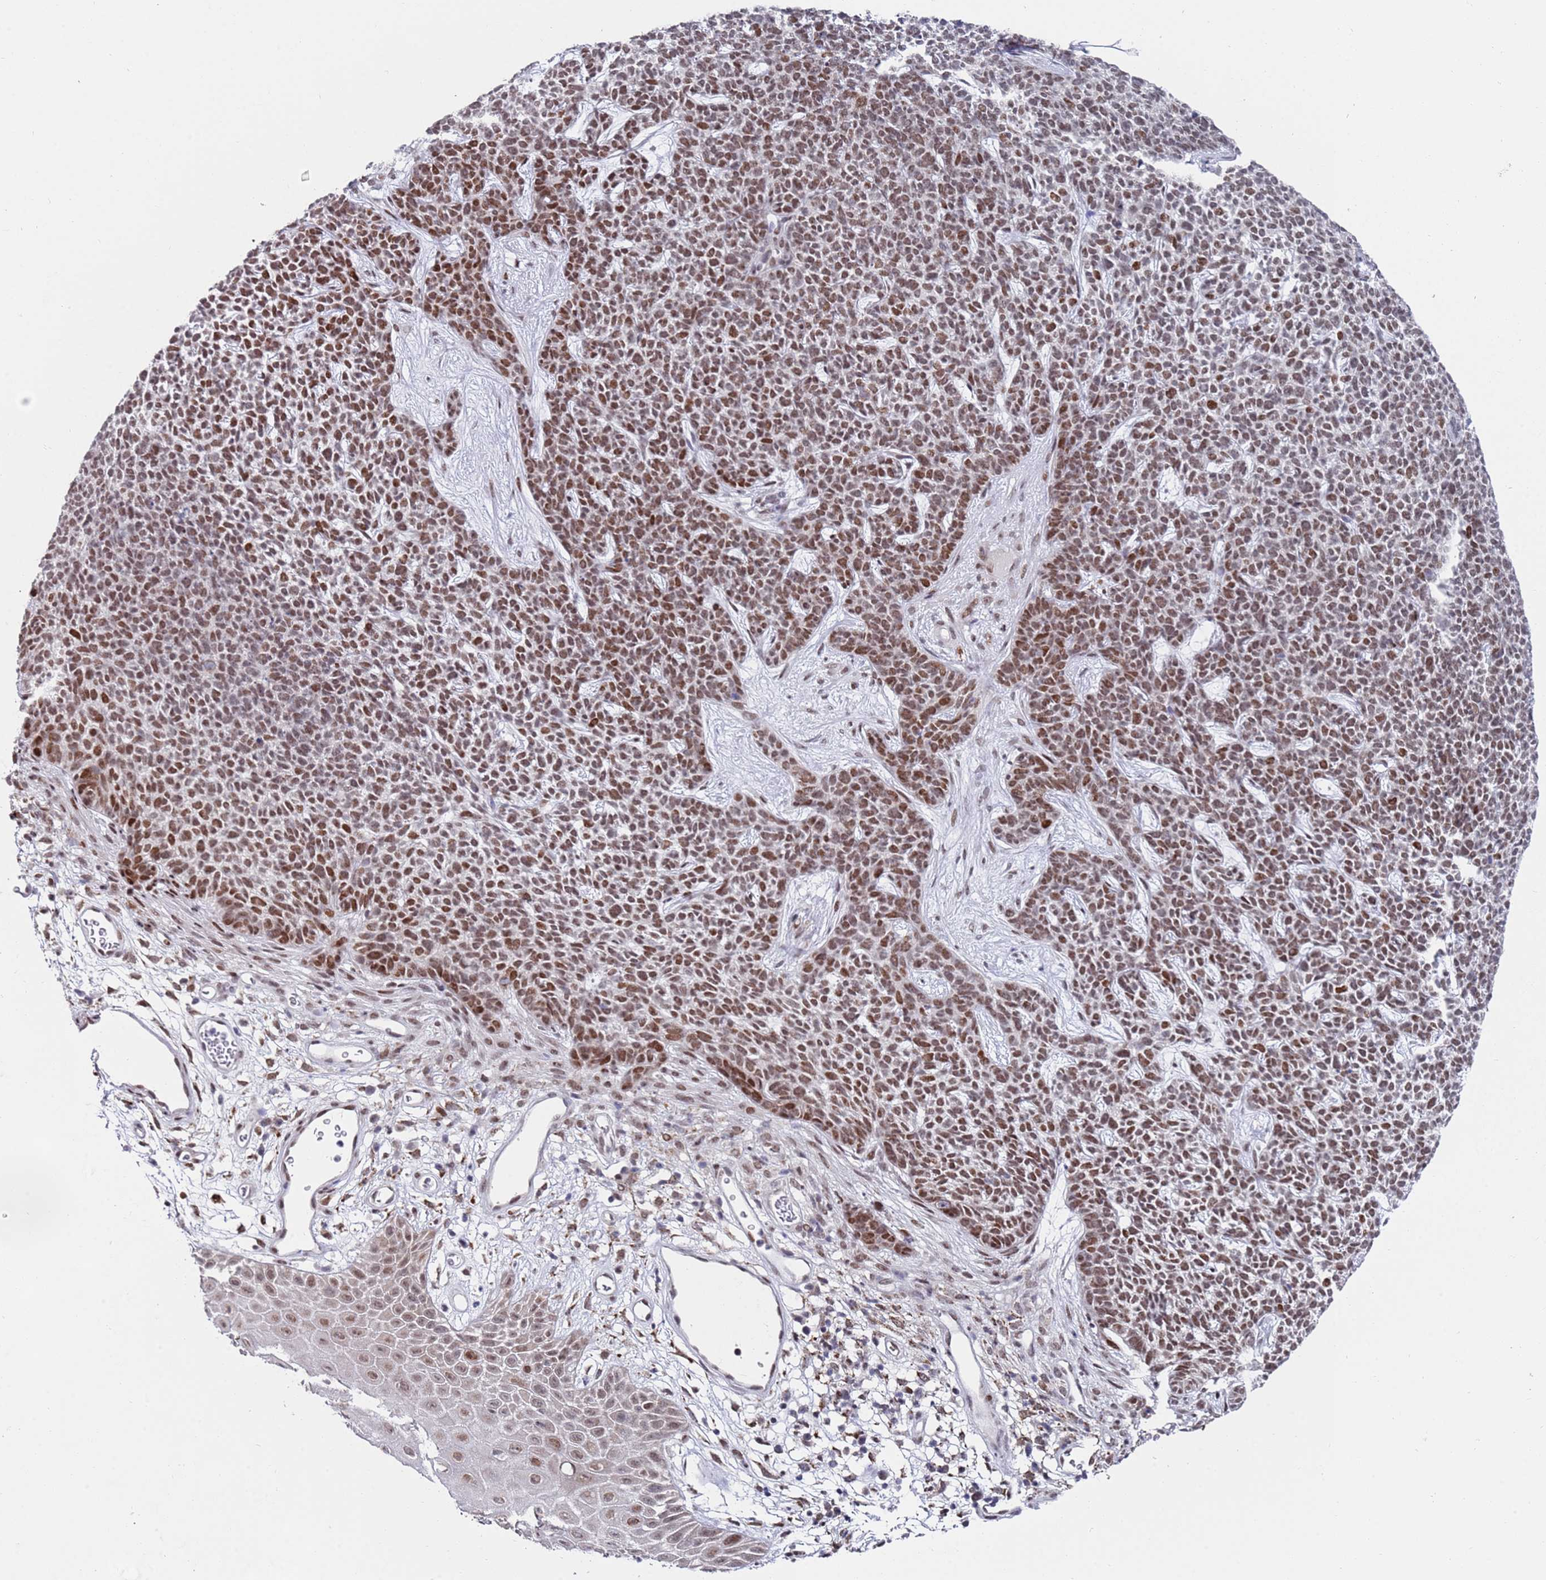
{"staining": {"intensity": "moderate", "quantity": ">75%", "location": "nuclear"}, "tissue": "skin cancer", "cell_type": "Tumor cells", "image_type": "cancer", "snomed": [{"axis": "morphology", "description": "Basal cell carcinoma"}, {"axis": "topography", "description": "Skin"}], "caption": "High-power microscopy captured an IHC micrograph of skin cancer (basal cell carcinoma), revealing moderate nuclear expression in approximately >75% of tumor cells.", "gene": "COPS6", "patient": {"sex": "female", "age": 84}}